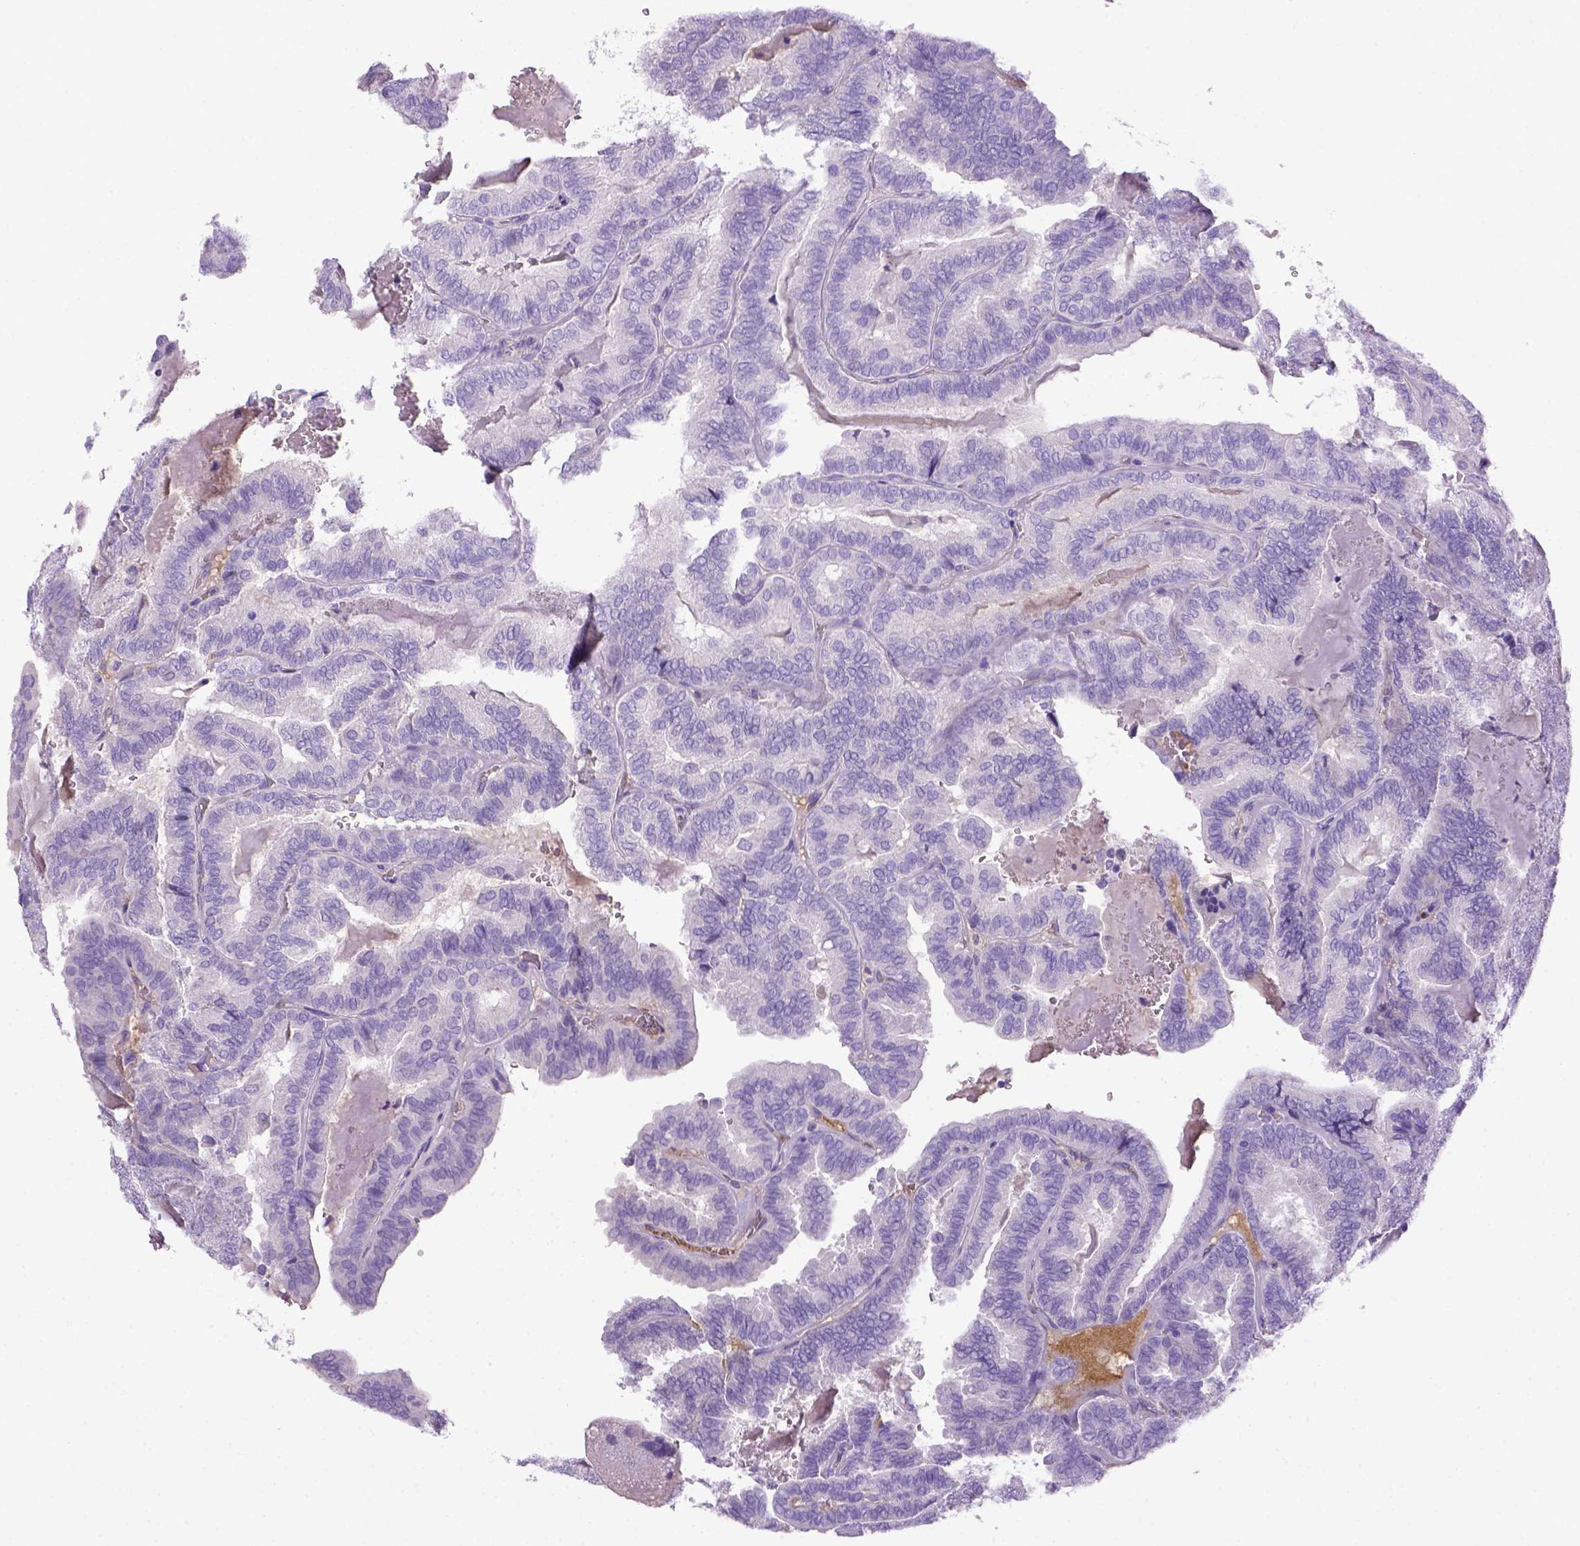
{"staining": {"intensity": "negative", "quantity": "none", "location": "none"}, "tissue": "thyroid cancer", "cell_type": "Tumor cells", "image_type": "cancer", "snomed": [{"axis": "morphology", "description": "Papillary adenocarcinoma, NOS"}, {"axis": "topography", "description": "Thyroid gland"}], "caption": "Immunohistochemistry of papillary adenocarcinoma (thyroid) demonstrates no positivity in tumor cells. Brightfield microscopy of immunohistochemistry (IHC) stained with DAB (brown) and hematoxylin (blue), captured at high magnification.", "gene": "ITIH4", "patient": {"sex": "female", "age": 75}}